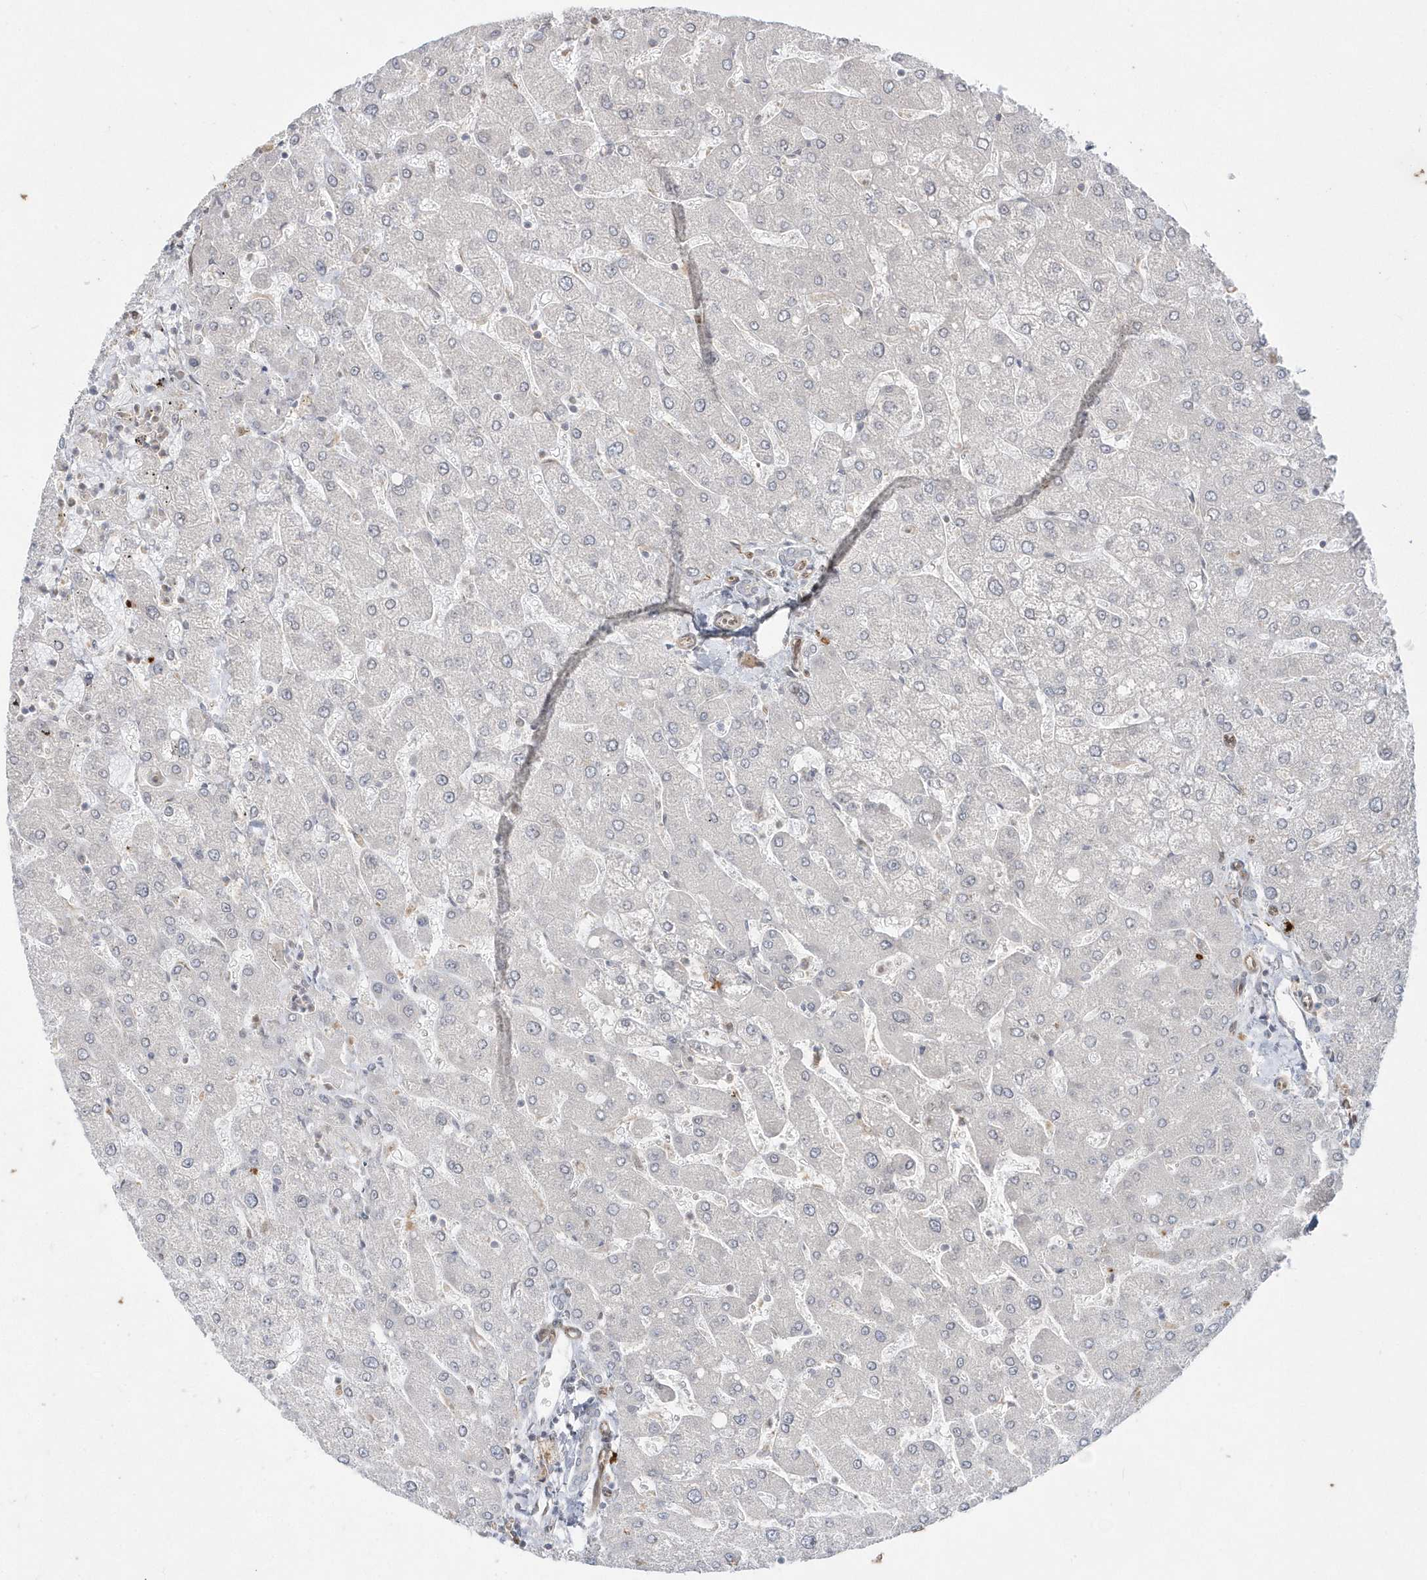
{"staining": {"intensity": "negative", "quantity": "none", "location": "none"}, "tissue": "liver", "cell_type": "Cholangiocytes", "image_type": "normal", "snomed": [{"axis": "morphology", "description": "Normal tissue, NOS"}, {"axis": "topography", "description": "Liver"}], "caption": "An image of human liver is negative for staining in cholangiocytes. (IHC, brightfield microscopy, high magnification).", "gene": "DHX57", "patient": {"sex": "male", "age": 55}}